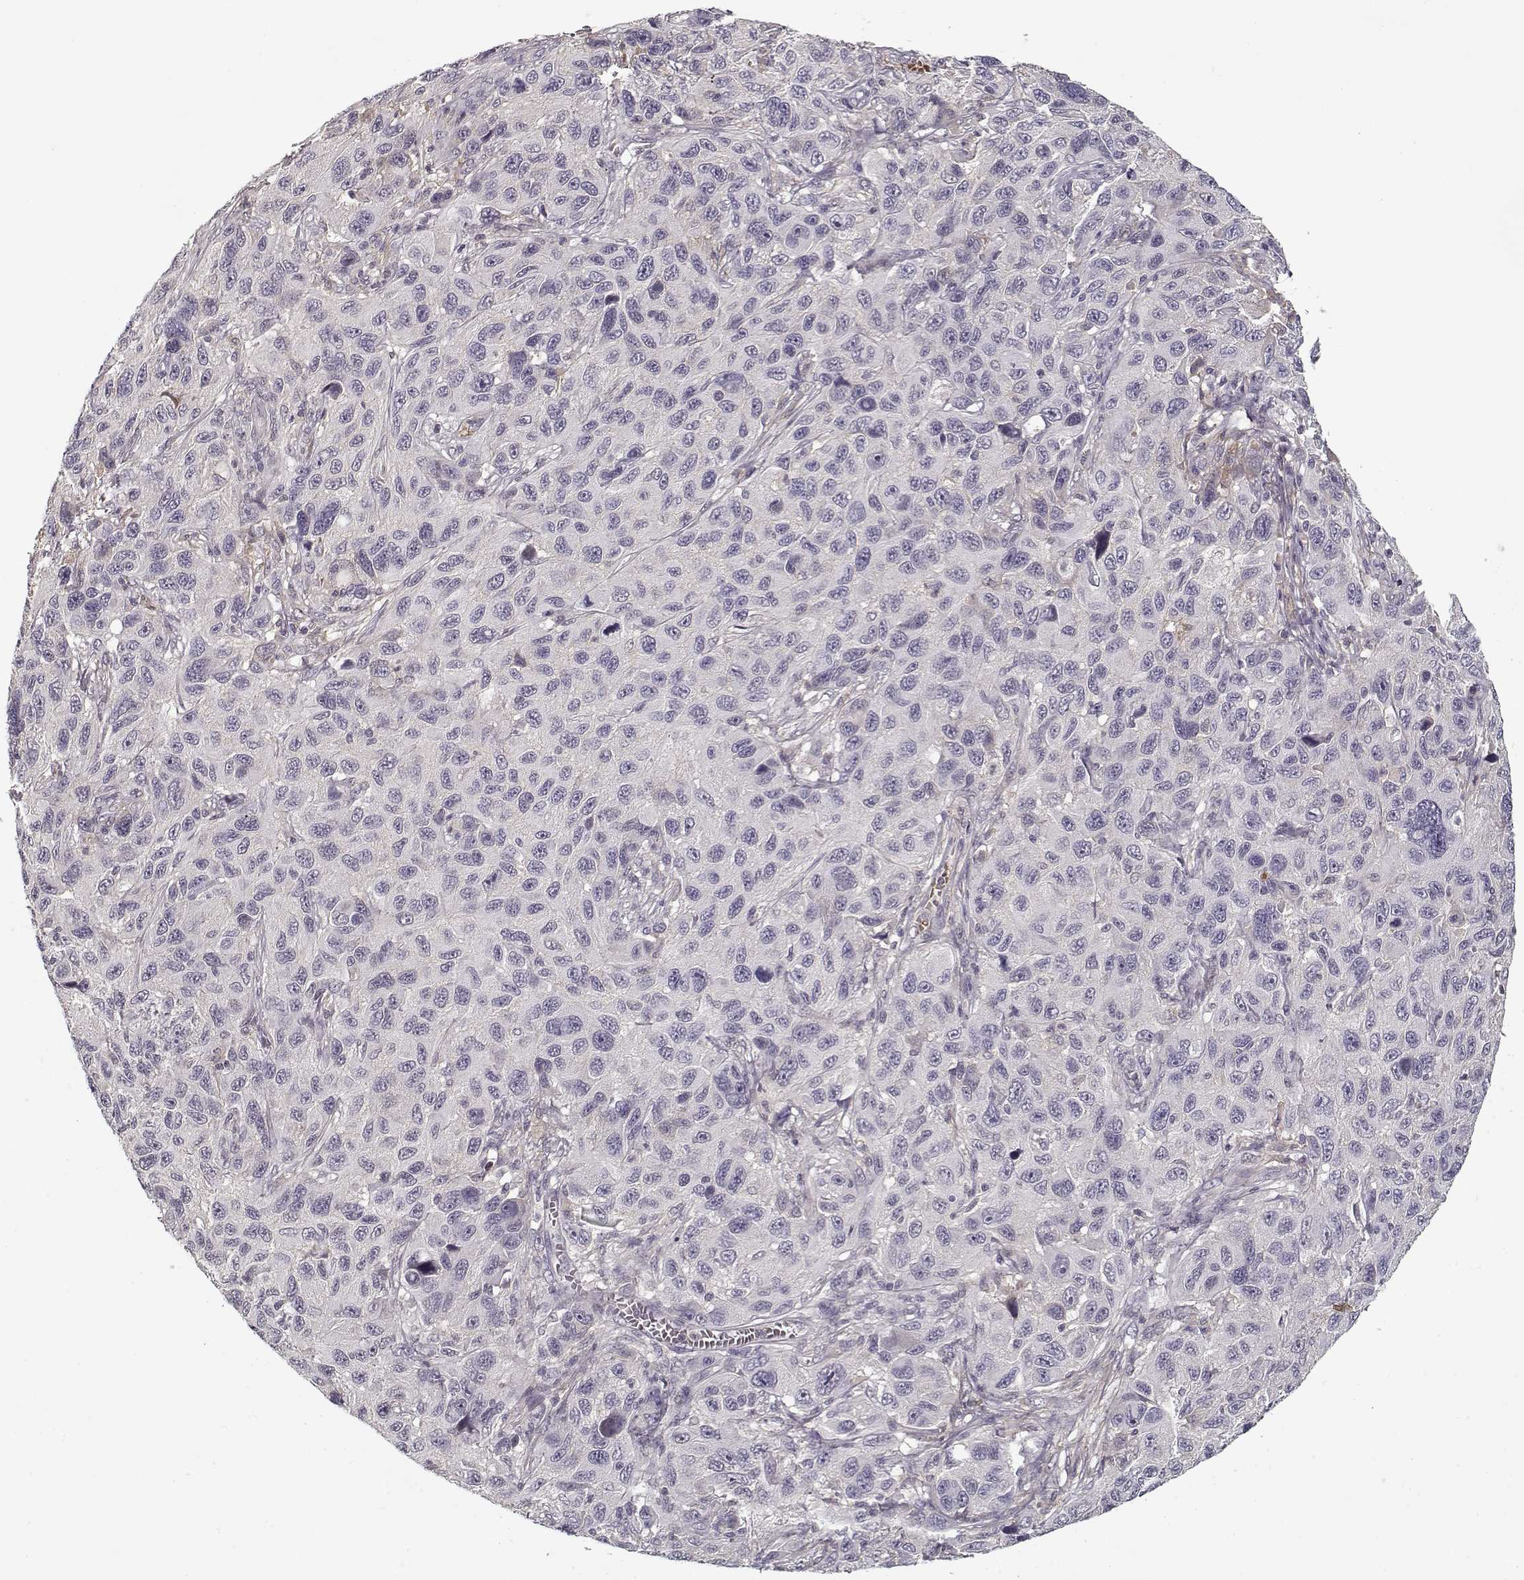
{"staining": {"intensity": "negative", "quantity": "none", "location": "none"}, "tissue": "melanoma", "cell_type": "Tumor cells", "image_type": "cancer", "snomed": [{"axis": "morphology", "description": "Malignant melanoma, NOS"}, {"axis": "topography", "description": "Skin"}], "caption": "A histopathology image of human melanoma is negative for staining in tumor cells.", "gene": "AFM", "patient": {"sex": "male", "age": 53}}